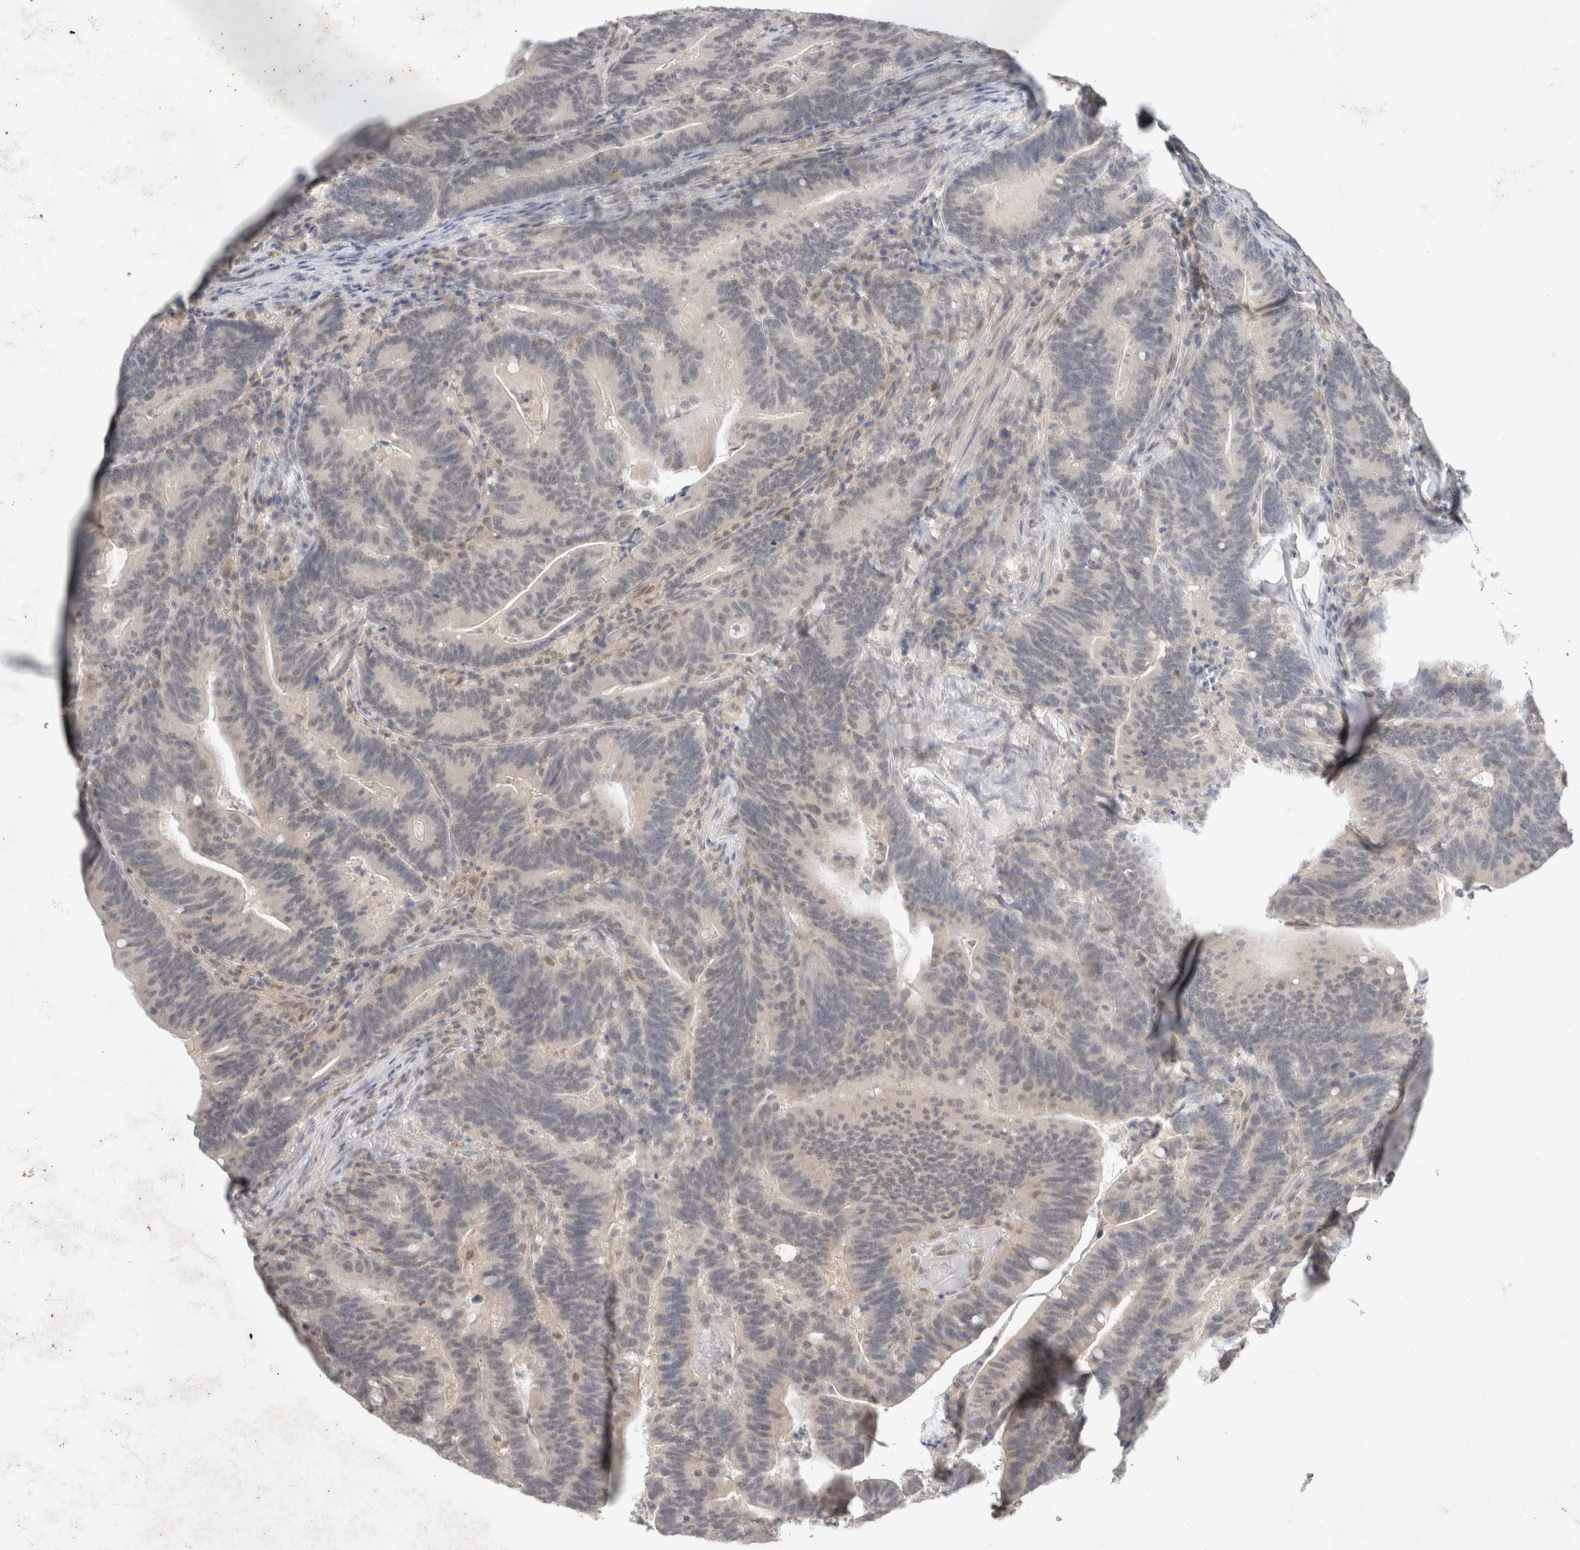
{"staining": {"intensity": "negative", "quantity": "none", "location": "none"}, "tissue": "colorectal cancer", "cell_type": "Tumor cells", "image_type": "cancer", "snomed": [{"axis": "morphology", "description": "Adenocarcinoma, NOS"}, {"axis": "topography", "description": "Colon"}], "caption": "Colorectal cancer was stained to show a protein in brown. There is no significant expression in tumor cells.", "gene": "FBXO42", "patient": {"sex": "female", "age": 66}}